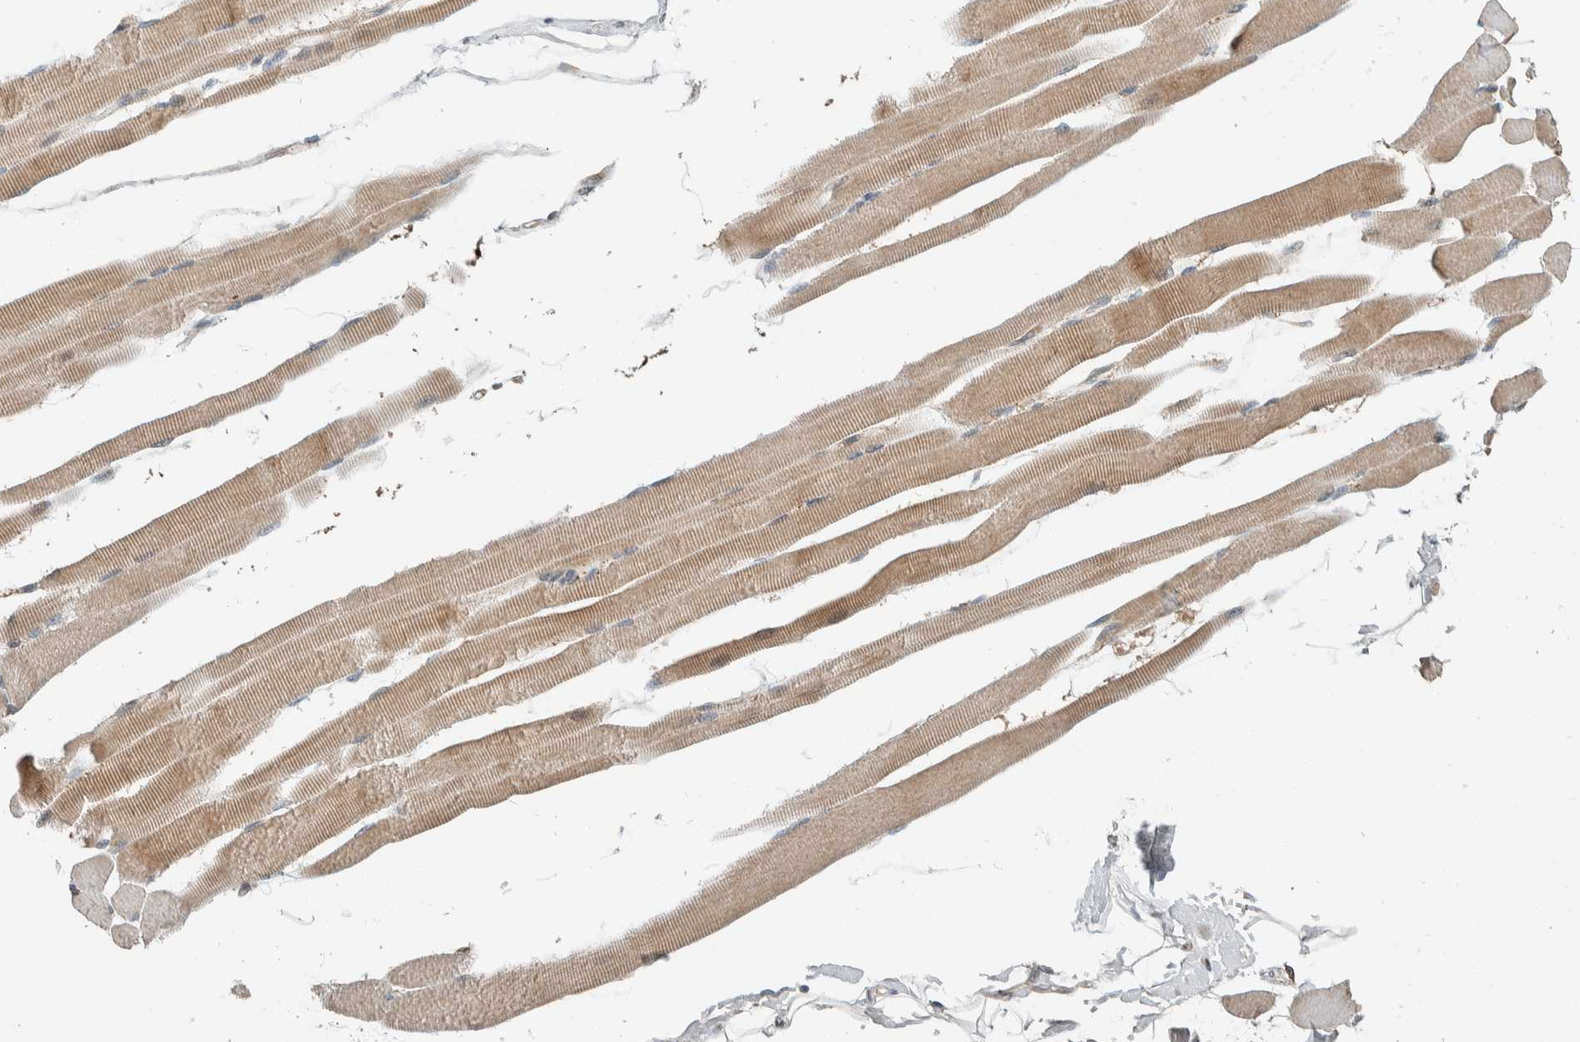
{"staining": {"intensity": "moderate", "quantity": ">75%", "location": "cytoplasmic/membranous"}, "tissue": "skeletal muscle", "cell_type": "Myocytes", "image_type": "normal", "snomed": [{"axis": "morphology", "description": "Normal tissue, NOS"}, {"axis": "topography", "description": "Skeletal muscle"}, {"axis": "topography", "description": "Peripheral nerve tissue"}], "caption": "Immunohistochemistry histopathology image of benign skeletal muscle: skeletal muscle stained using immunohistochemistry (IHC) exhibits medium levels of moderate protein expression localized specifically in the cytoplasmic/membranous of myocytes, appearing as a cytoplasmic/membranous brown color.", "gene": "CTBP2", "patient": {"sex": "female", "age": 84}}